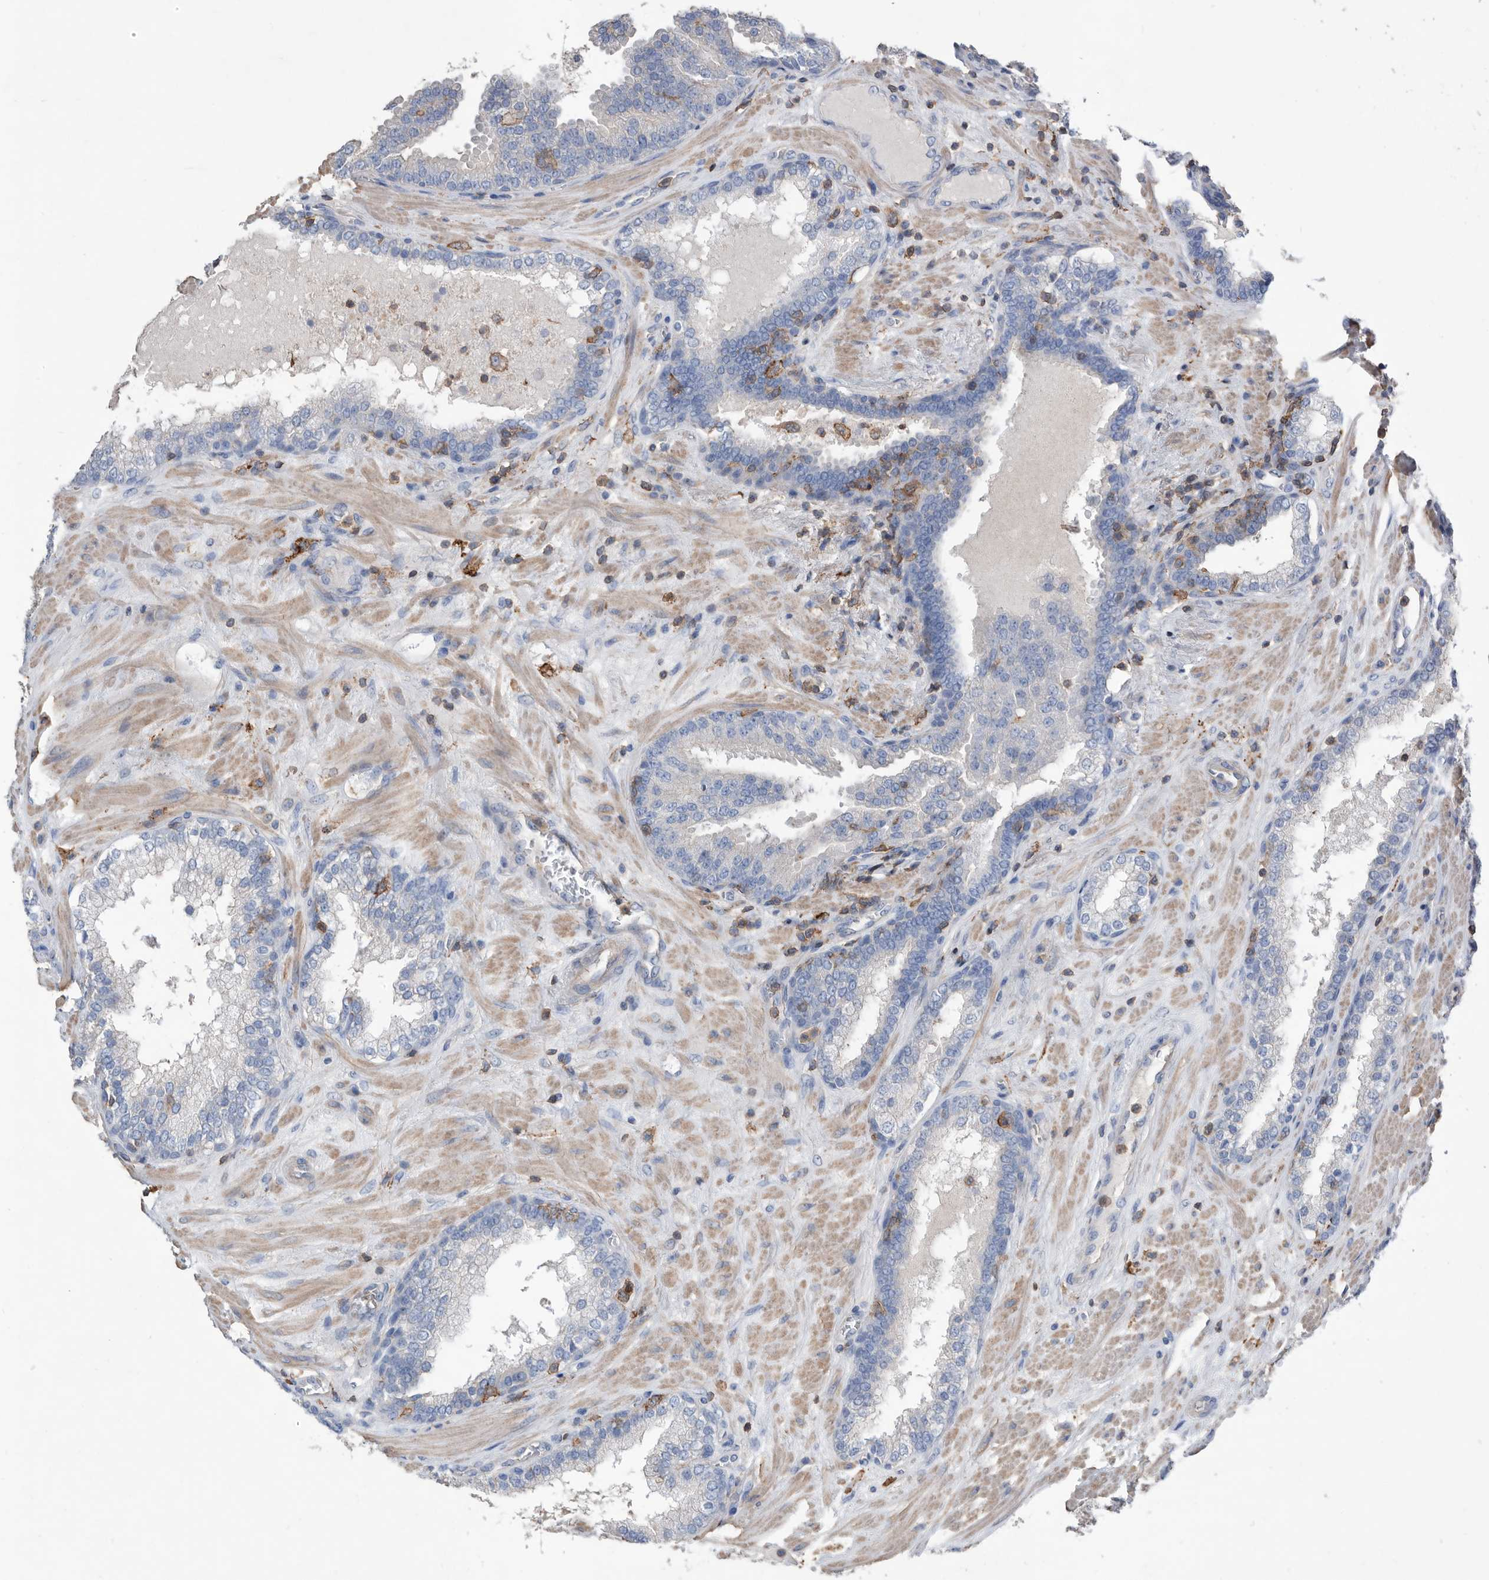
{"staining": {"intensity": "negative", "quantity": "none", "location": "none"}, "tissue": "prostate cancer", "cell_type": "Tumor cells", "image_type": "cancer", "snomed": [{"axis": "morphology", "description": "Adenocarcinoma, Low grade"}, {"axis": "topography", "description": "Prostate"}], "caption": "The IHC micrograph has no significant expression in tumor cells of prostate low-grade adenocarcinoma tissue.", "gene": "MS4A4A", "patient": {"sex": "male", "age": 67}}